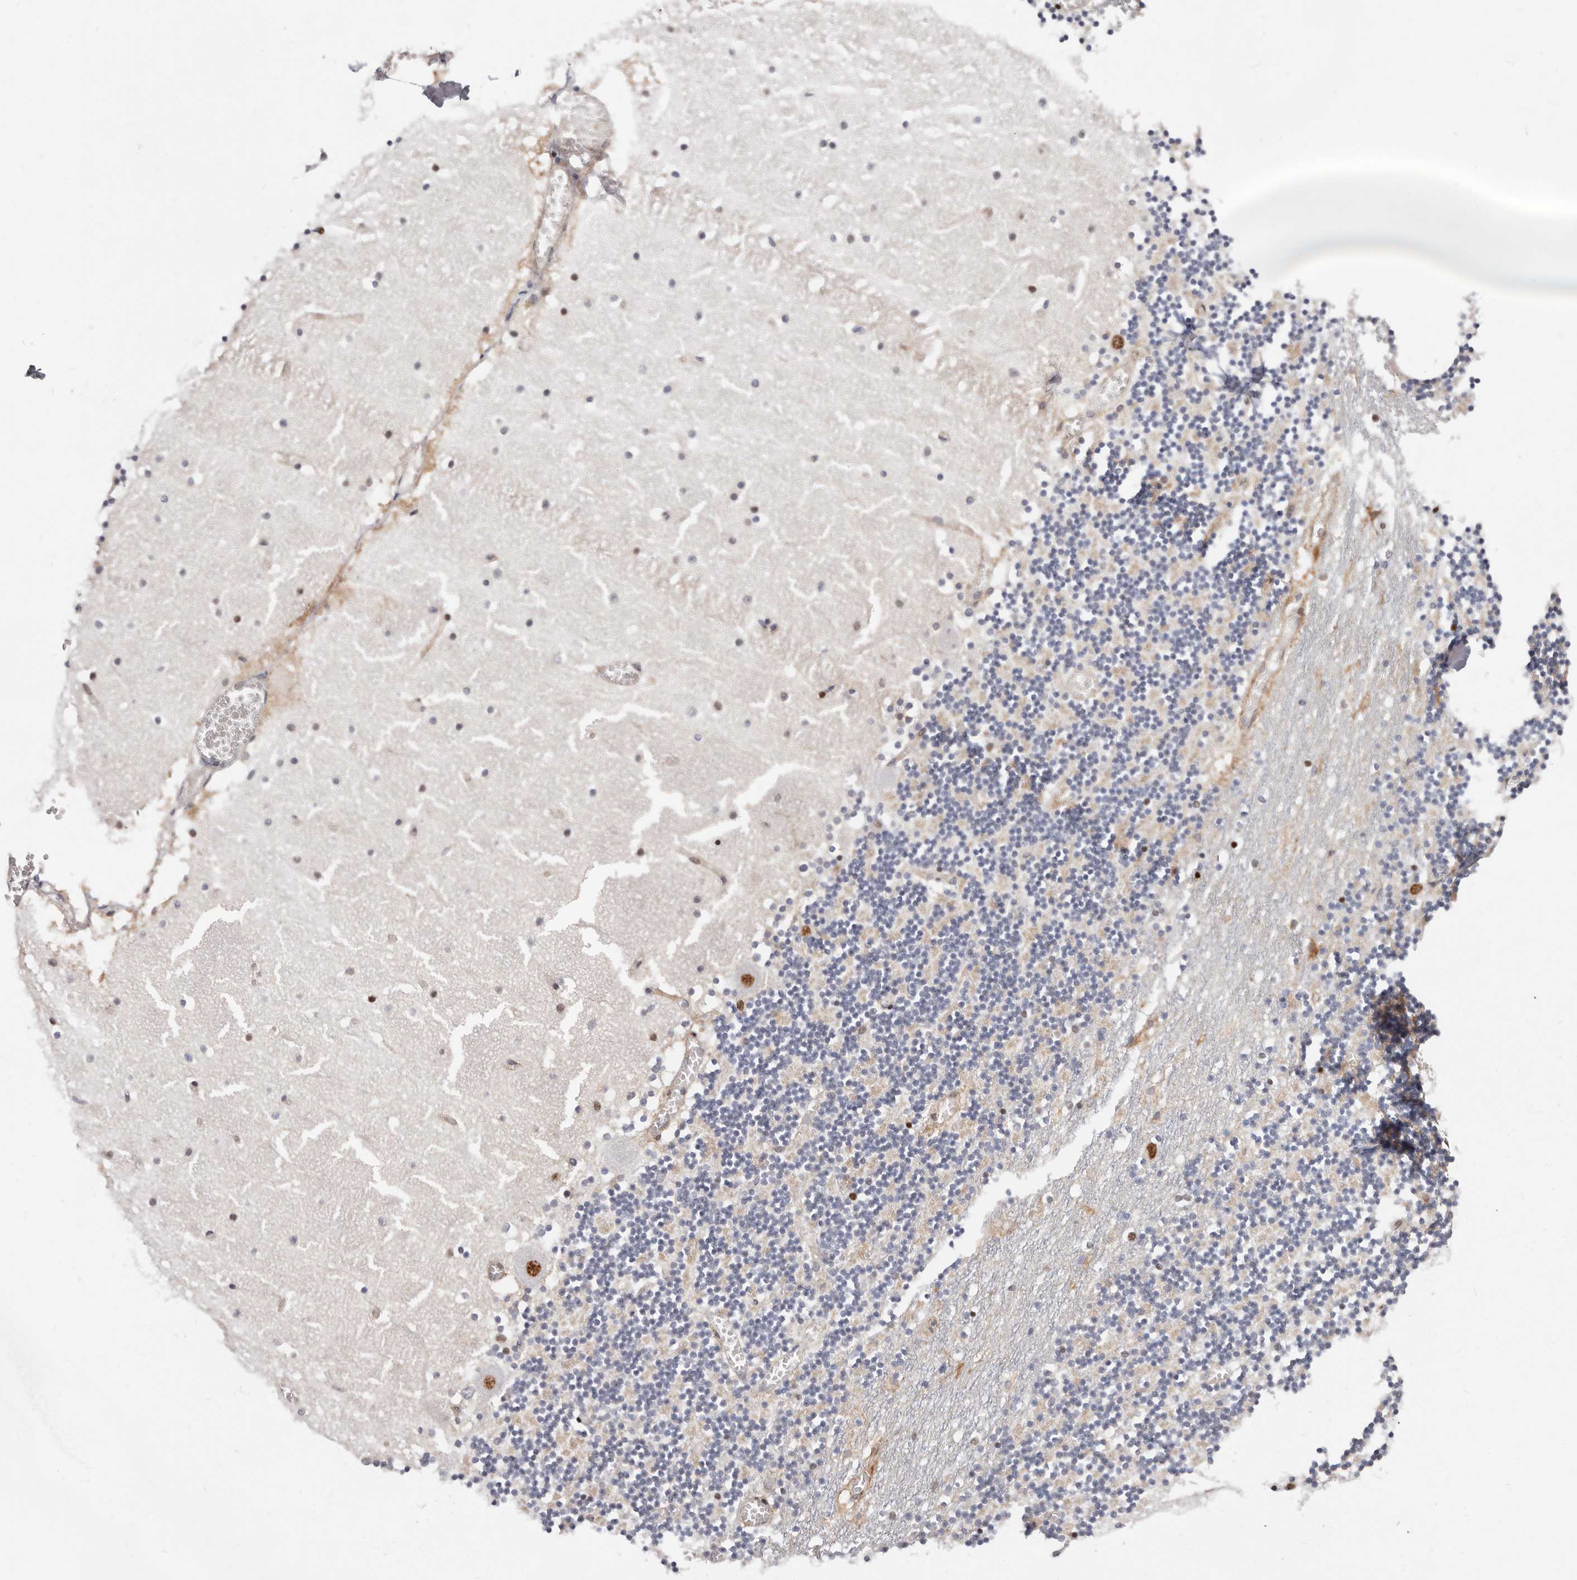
{"staining": {"intensity": "moderate", "quantity": "<25%", "location": "nuclear"}, "tissue": "cerebellum", "cell_type": "Cells in granular layer", "image_type": "normal", "snomed": [{"axis": "morphology", "description": "Normal tissue, NOS"}, {"axis": "topography", "description": "Cerebellum"}], "caption": "Protein expression analysis of normal cerebellum reveals moderate nuclear expression in about <25% of cells in granular layer. The staining is performed using DAB (3,3'-diaminobenzidine) brown chromogen to label protein expression. The nuclei are counter-stained blue using hematoxylin.", "gene": "EPHX3", "patient": {"sex": "female", "age": 28}}